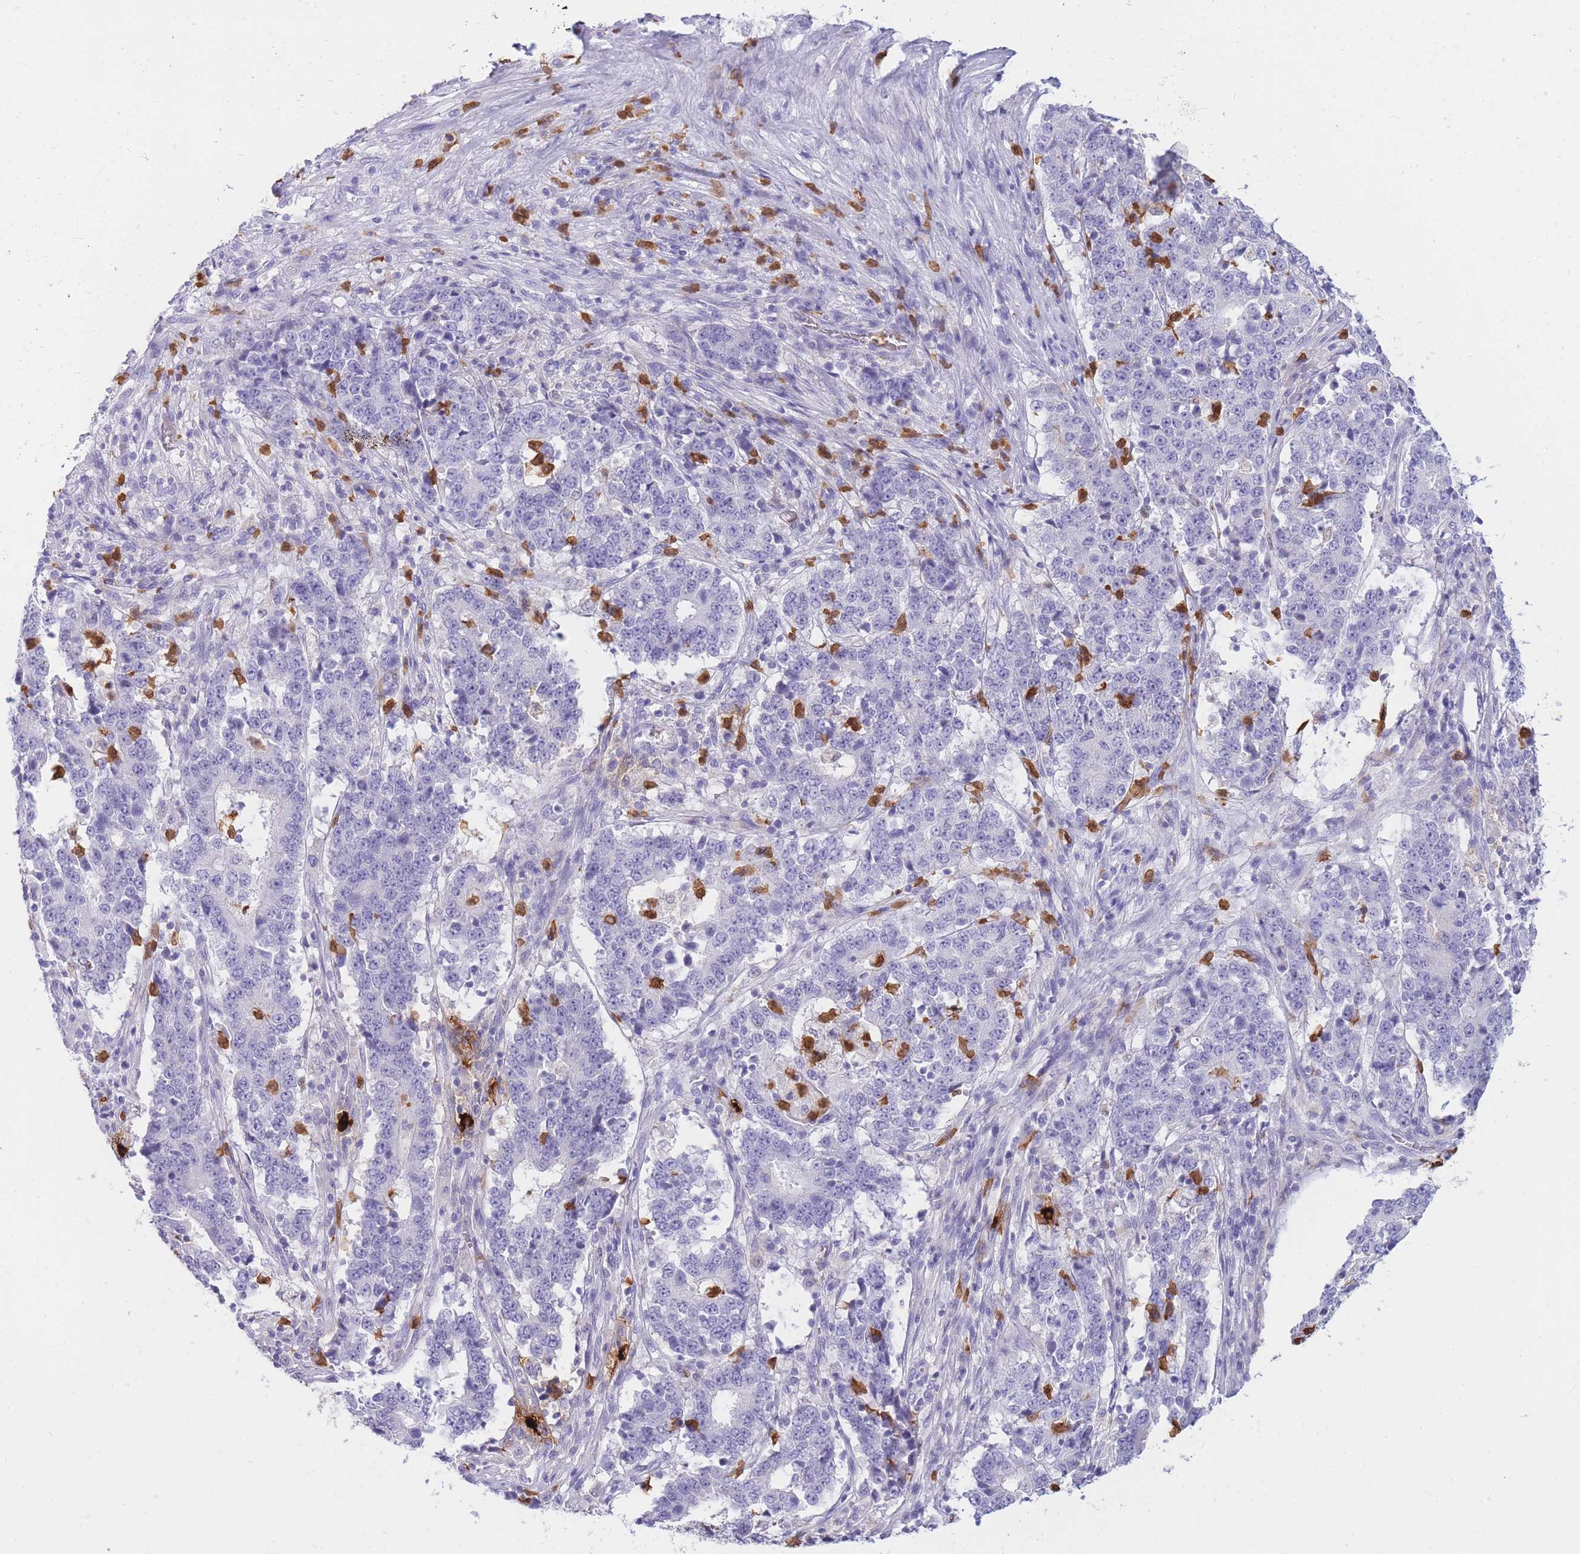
{"staining": {"intensity": "negative", "quantity": "none", "location": "none"}, "tissue": "stomach cancer", "cell_type": "Tumor cells", "image_type": "cancer", "snomed": [{"axis": "morphology", "description": "Adenocarcinoma, NOS"}, {"axis": "topography", "description": "Stomach"}], "caption": "DAB (3,3'-diaminobenzidine) immunohistochemical staining of human stomach cancer (adenocarcinoma) demonstrates no significant positivity in tumor cells. (DAB immunohistochemistry (IHC) with hematoxylin counter stain).", "gene": "TPSAB1", "patient": {"sex": "male", "age": 59}}